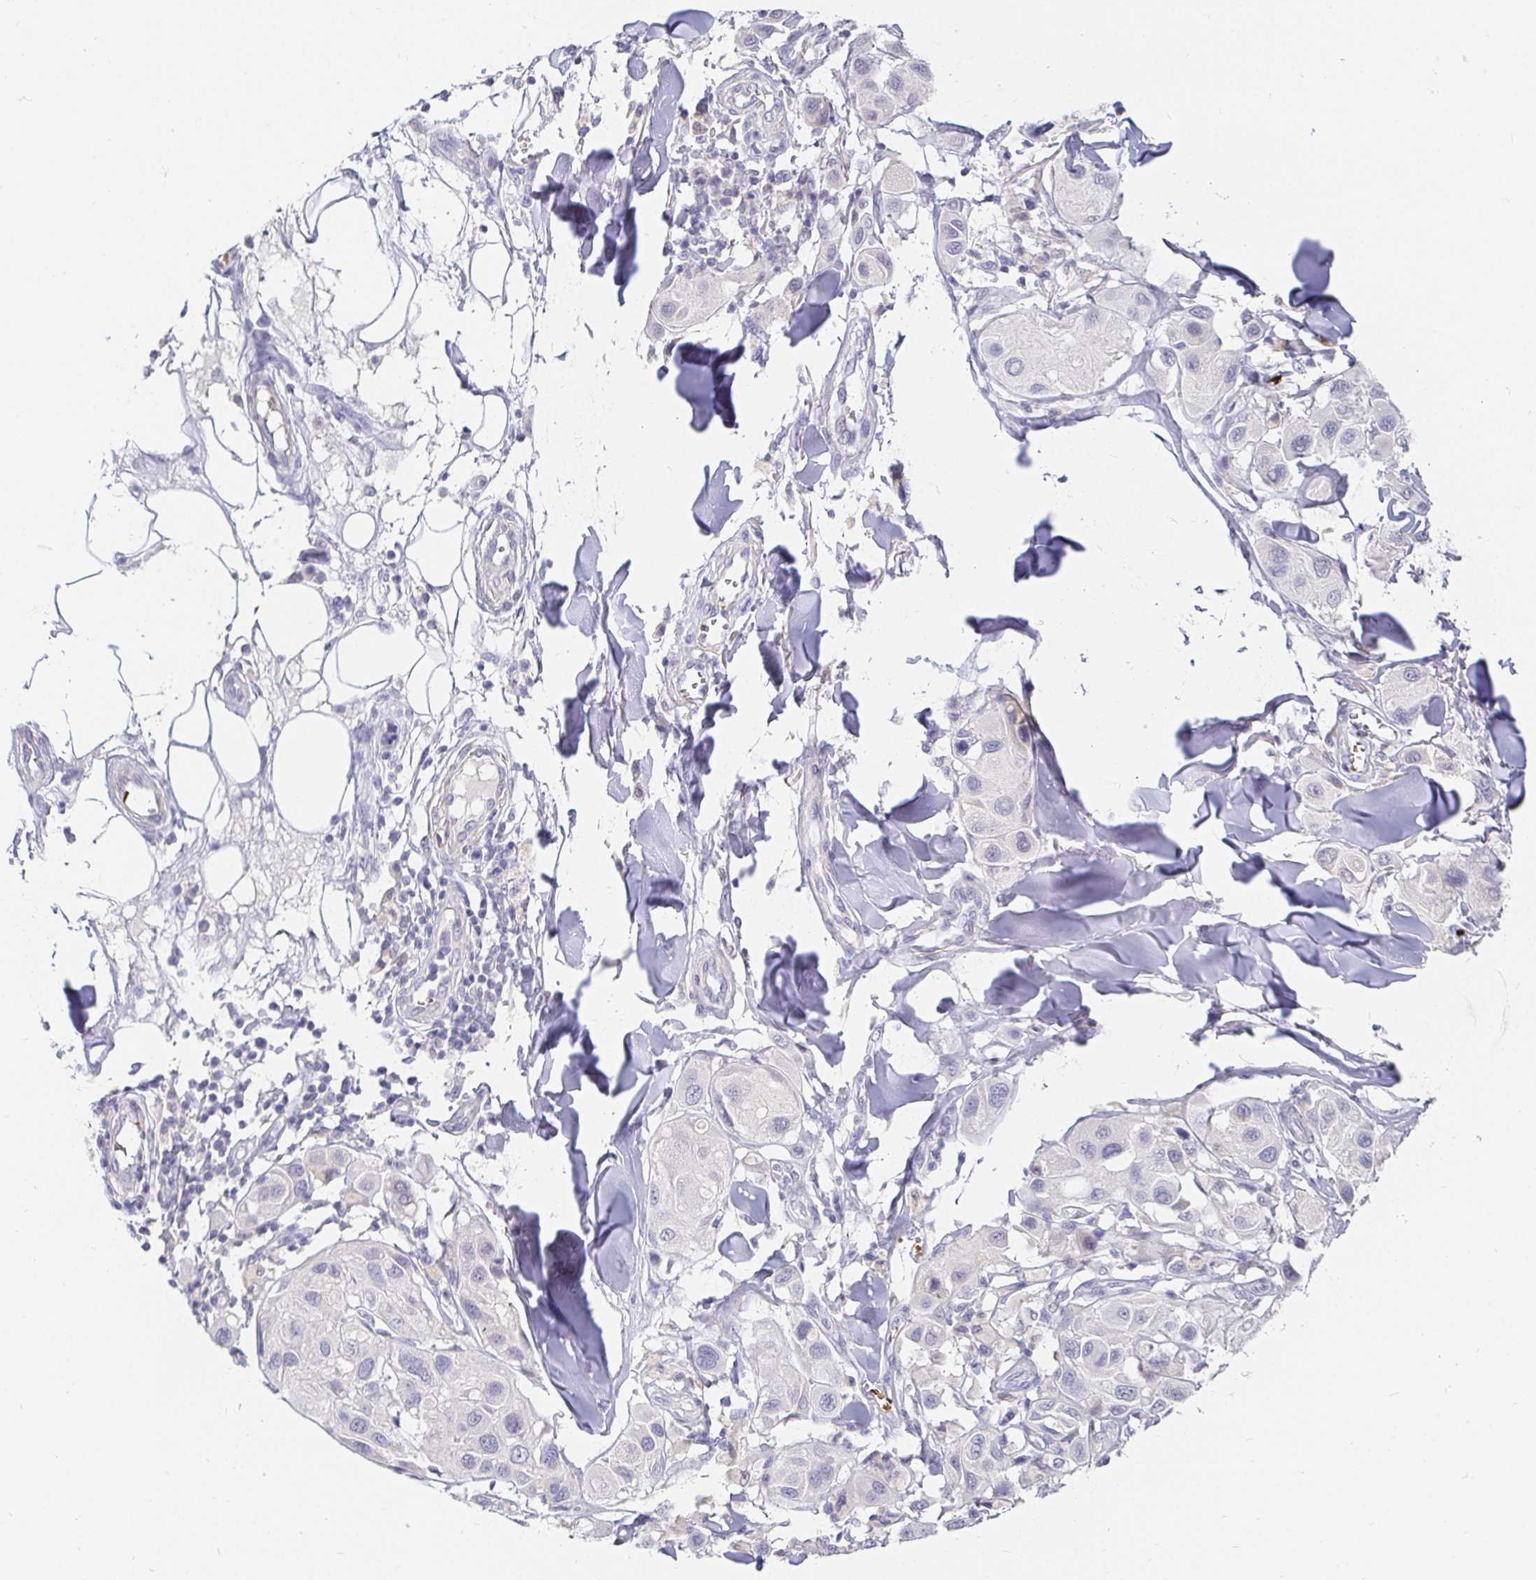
{"staining": {"intensity": "negative", "quantity": "none", "location": "none"}, "tissue": "melanoma", "cell_type": "Tumor cells", "image_type": "cancer", "snomed": [{"axis": "morphology", "description": "Malignant melanoma, Metastatic site"}, {"axis": "topography", "description": "Skin"}], "caption": "IHC image of malignant melanoma (metastatic site) stained for a protein (brown), which demonstrates no staining in tumor cells. Nuclei are stained in blue.", "gene": "FGF21", "patient": {"sex": "male", "age": 41}}